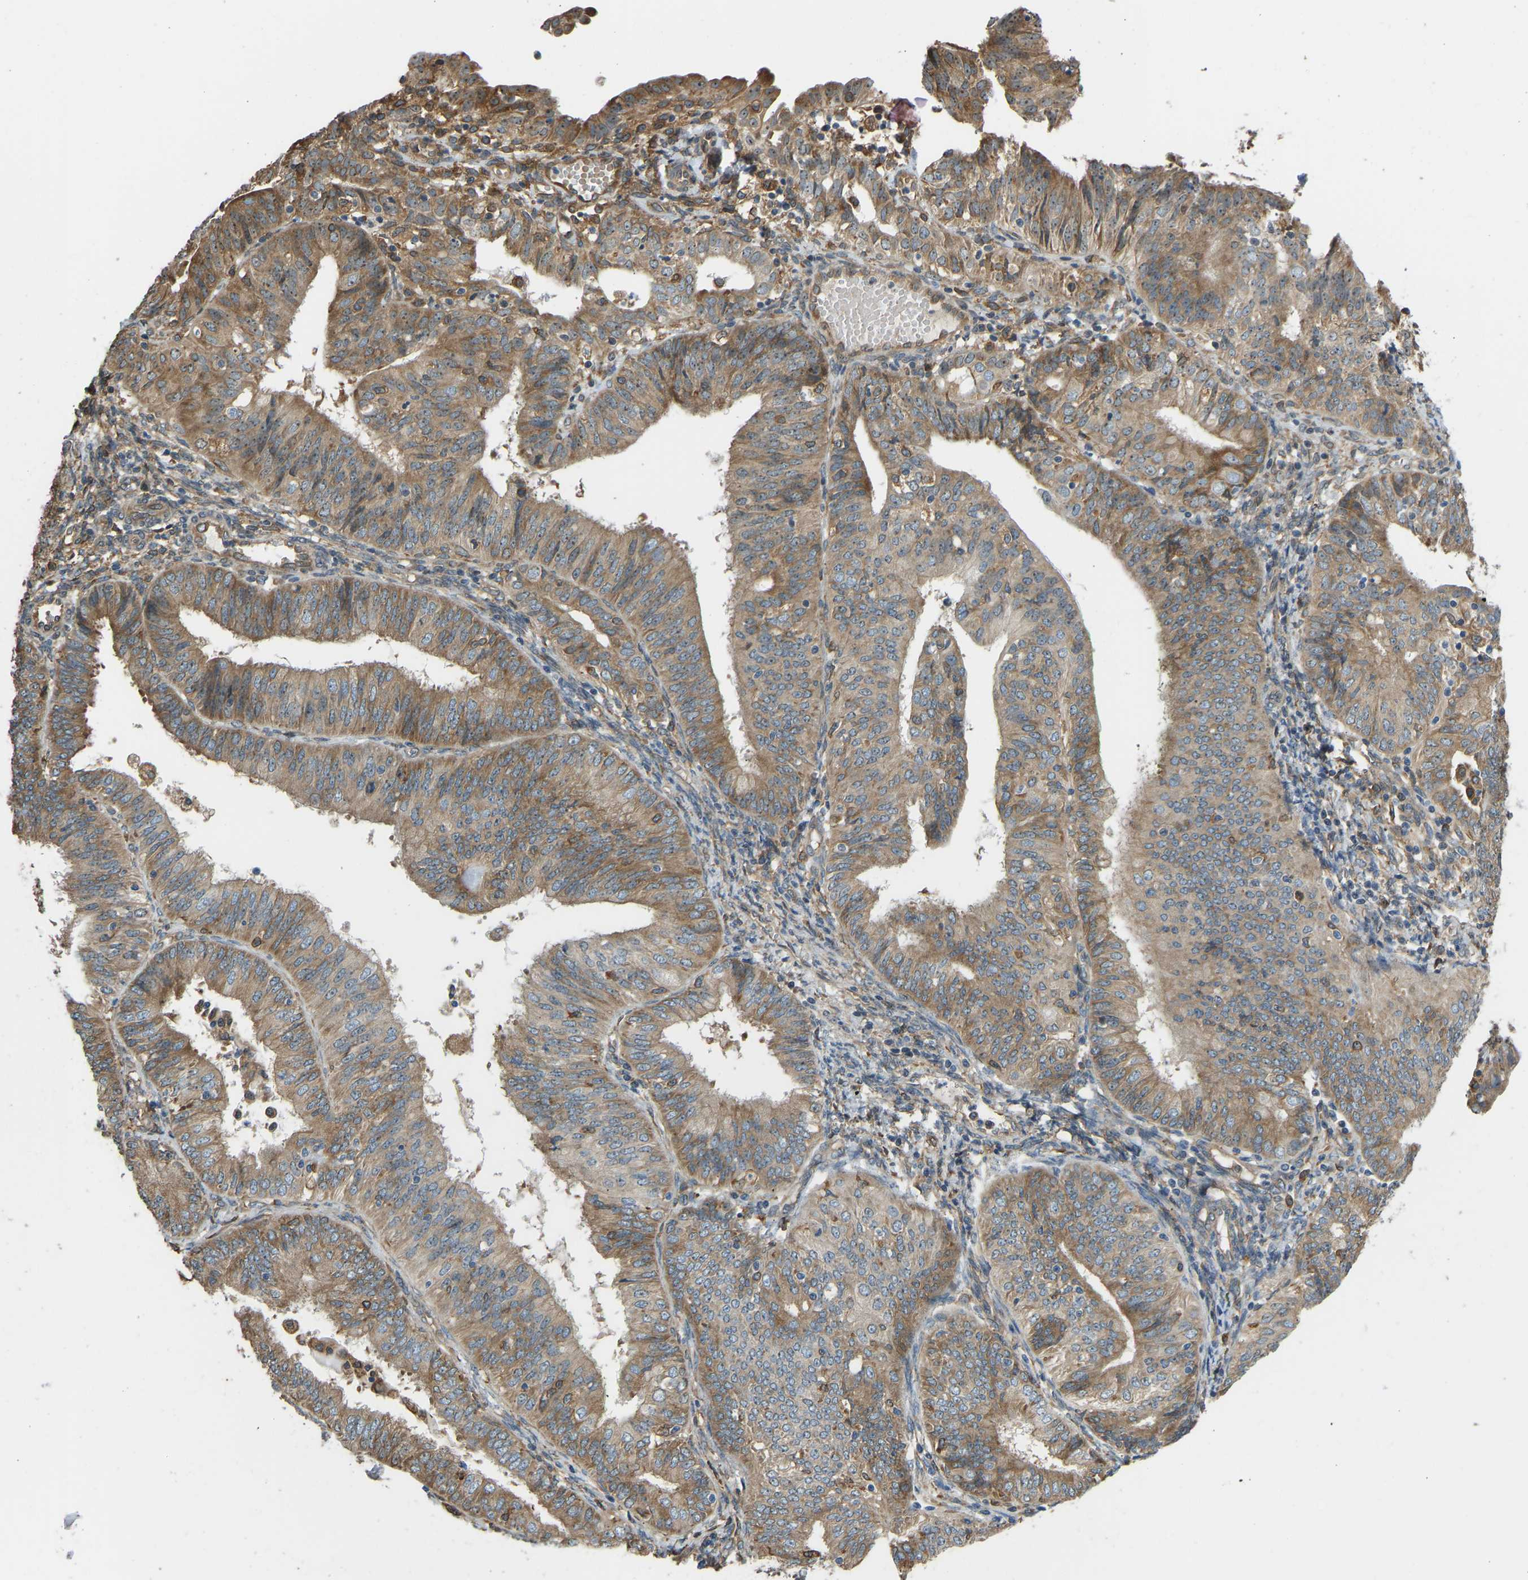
{"staining": {"intensity": "moderate", "quantity": ">75%", "location": "cytoplasmic/membranous"}, "tissue": "endometrial cancer", "cell_type": "Tumor cells", "image_type": "cancer", "snomed": [{"axis": "morphology", "description": "Adenocarcinoma, NOS"}, {"axis": "topography", "description": "Endometrium"}], "caption": "Immunohistochemical staining of human endometrial adenocarcinoma shows medium levels of moderate cytoplasmic/membranous expression in about >75% of tumor cells.", "gene": "OS9", "patient": {"sex": "female", "age": 58}}